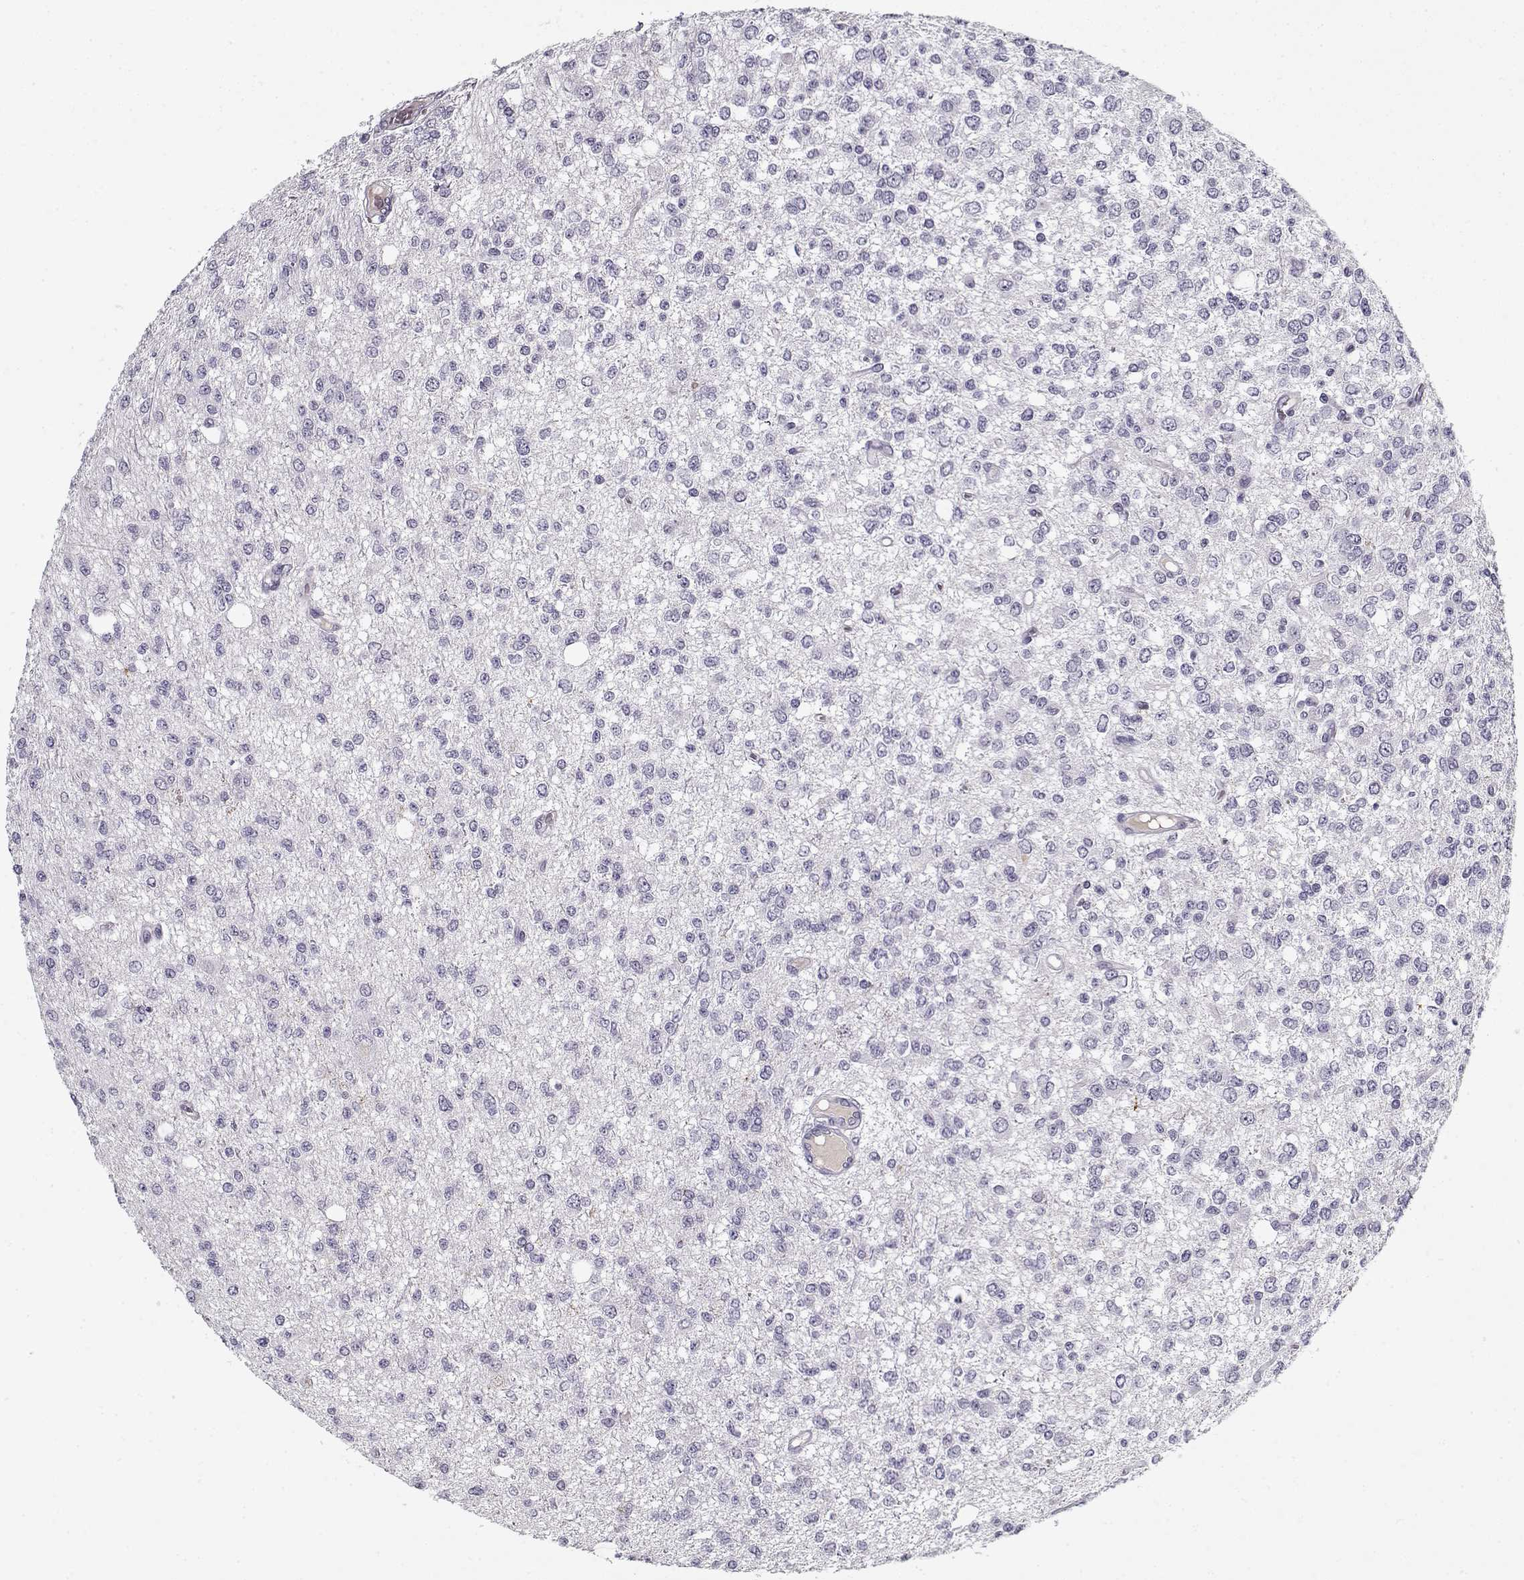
{"staining": {"intensity": "negative", "quantity": "none", "location": "none"}, "tissue": "glioma", "cell_type": "Tumor cells", "image_type": "cancer", "snomed": [{"axis": "morphology", "description": "Glioma, malignant, Low grade"}, {"axis": "topography", "description": "Brain"}], "caption": "This image is of glioma stained with IHC to label a protein in brown with the nuclei are counter-stained blue. There is no expression in tumor cells. (DAB immunohistochemistry, high magnification).", "gene": "SPACA9", "patient": {"sex": "male", "age": 67}}